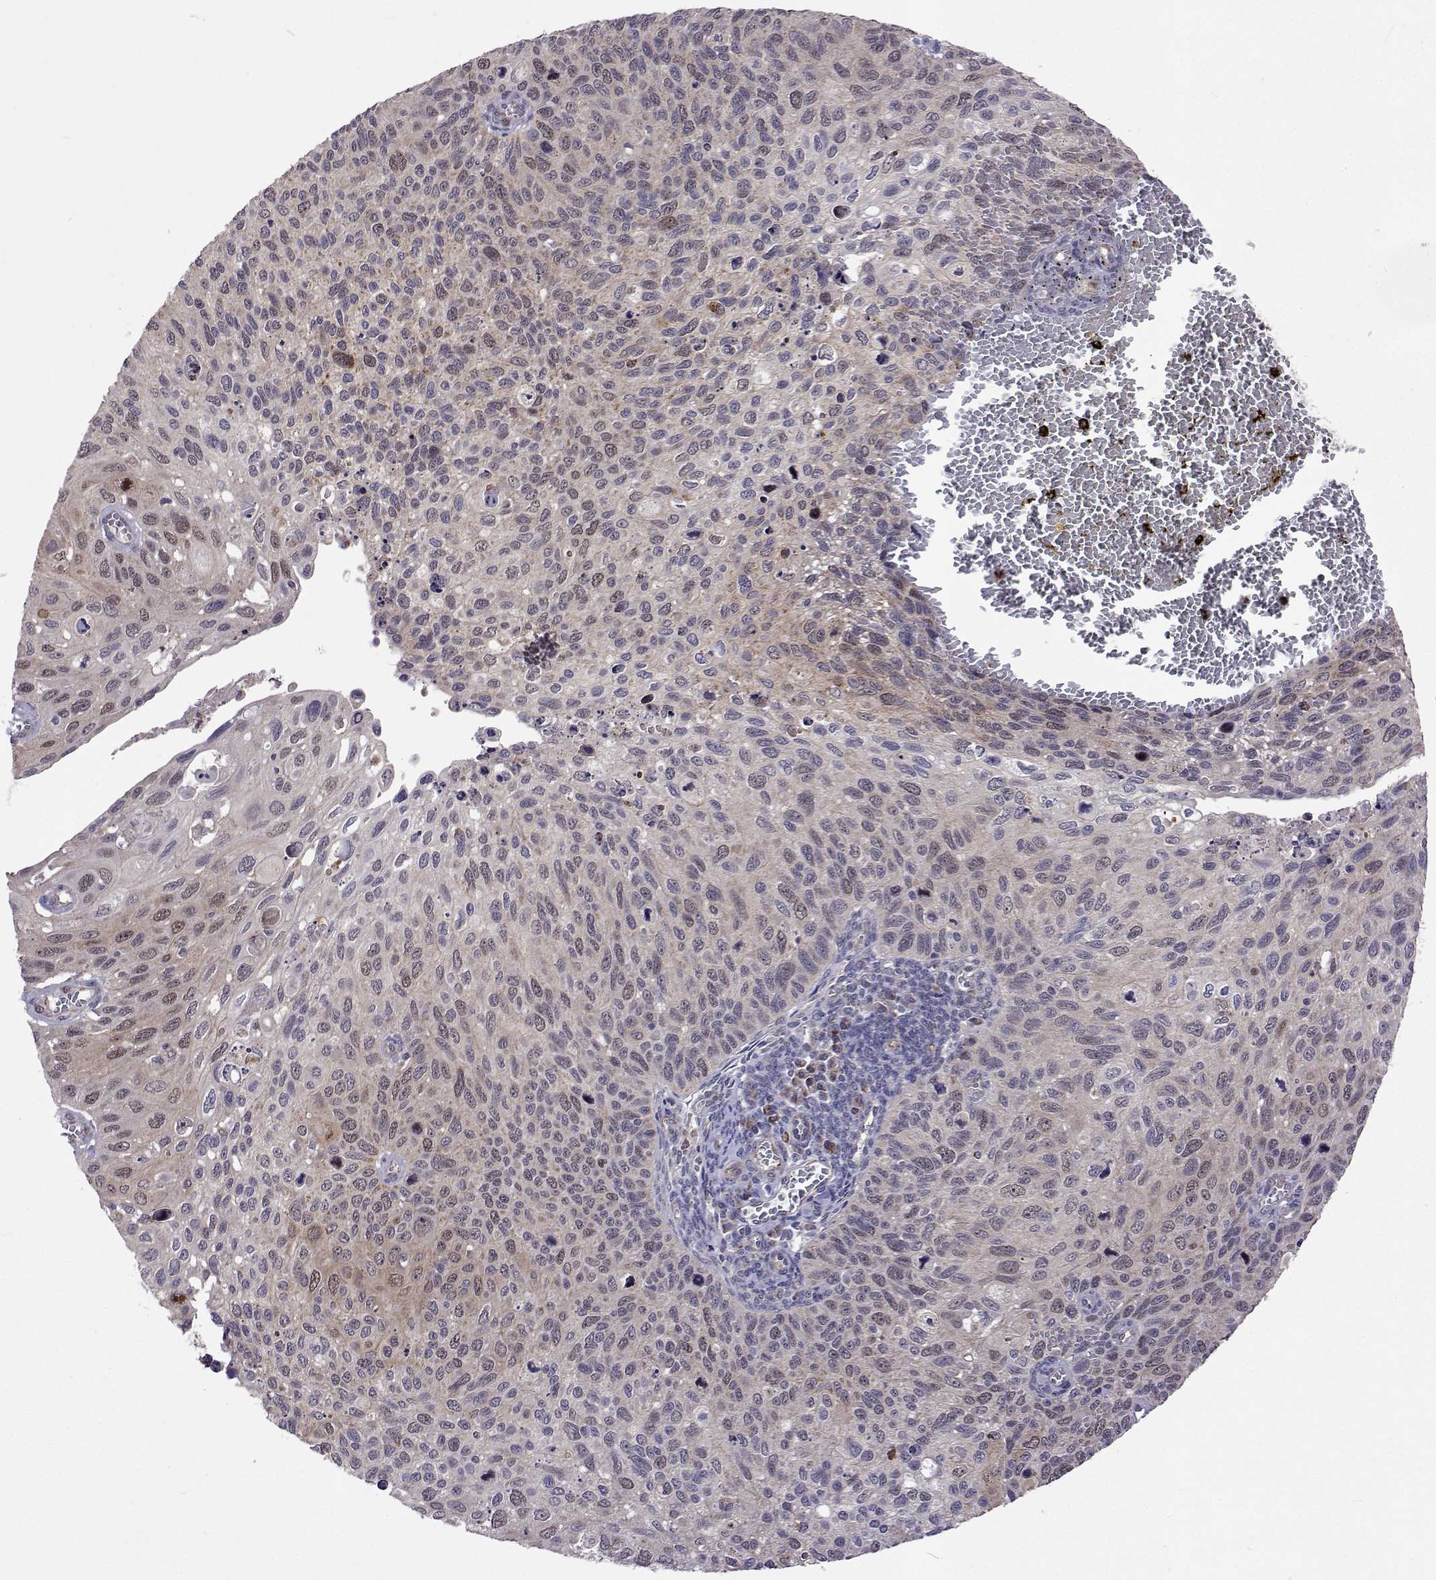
{"staining": {"intensity": "weak", "quantity": "25%-75%", "location": "cytoplasmic/membranous,nuclear"}, "tissue": "cervical cancer", "cell_type": "Tumor cells", "image_type": "cancer", "snomed": [{"axis": "morphology", "description": "Squamous cell carcinoma, NOS"}, {"axis": "topography", "description": "Cervix"}], "caption": "Immunohistochemical staining of human cervical cancer reveals low levels of weak cytoplasmic/membranous and nuclear positivity in about 25%-75% of tumor cells. The staining is performed using DAB (3,3'-diaminobenzidine) brown chromogen to label protein expression. The nuclei are counter-stained blue using hematoxylin.", "gene": "DHTKD1", "patient": {"sex": "female", "age": 70}}